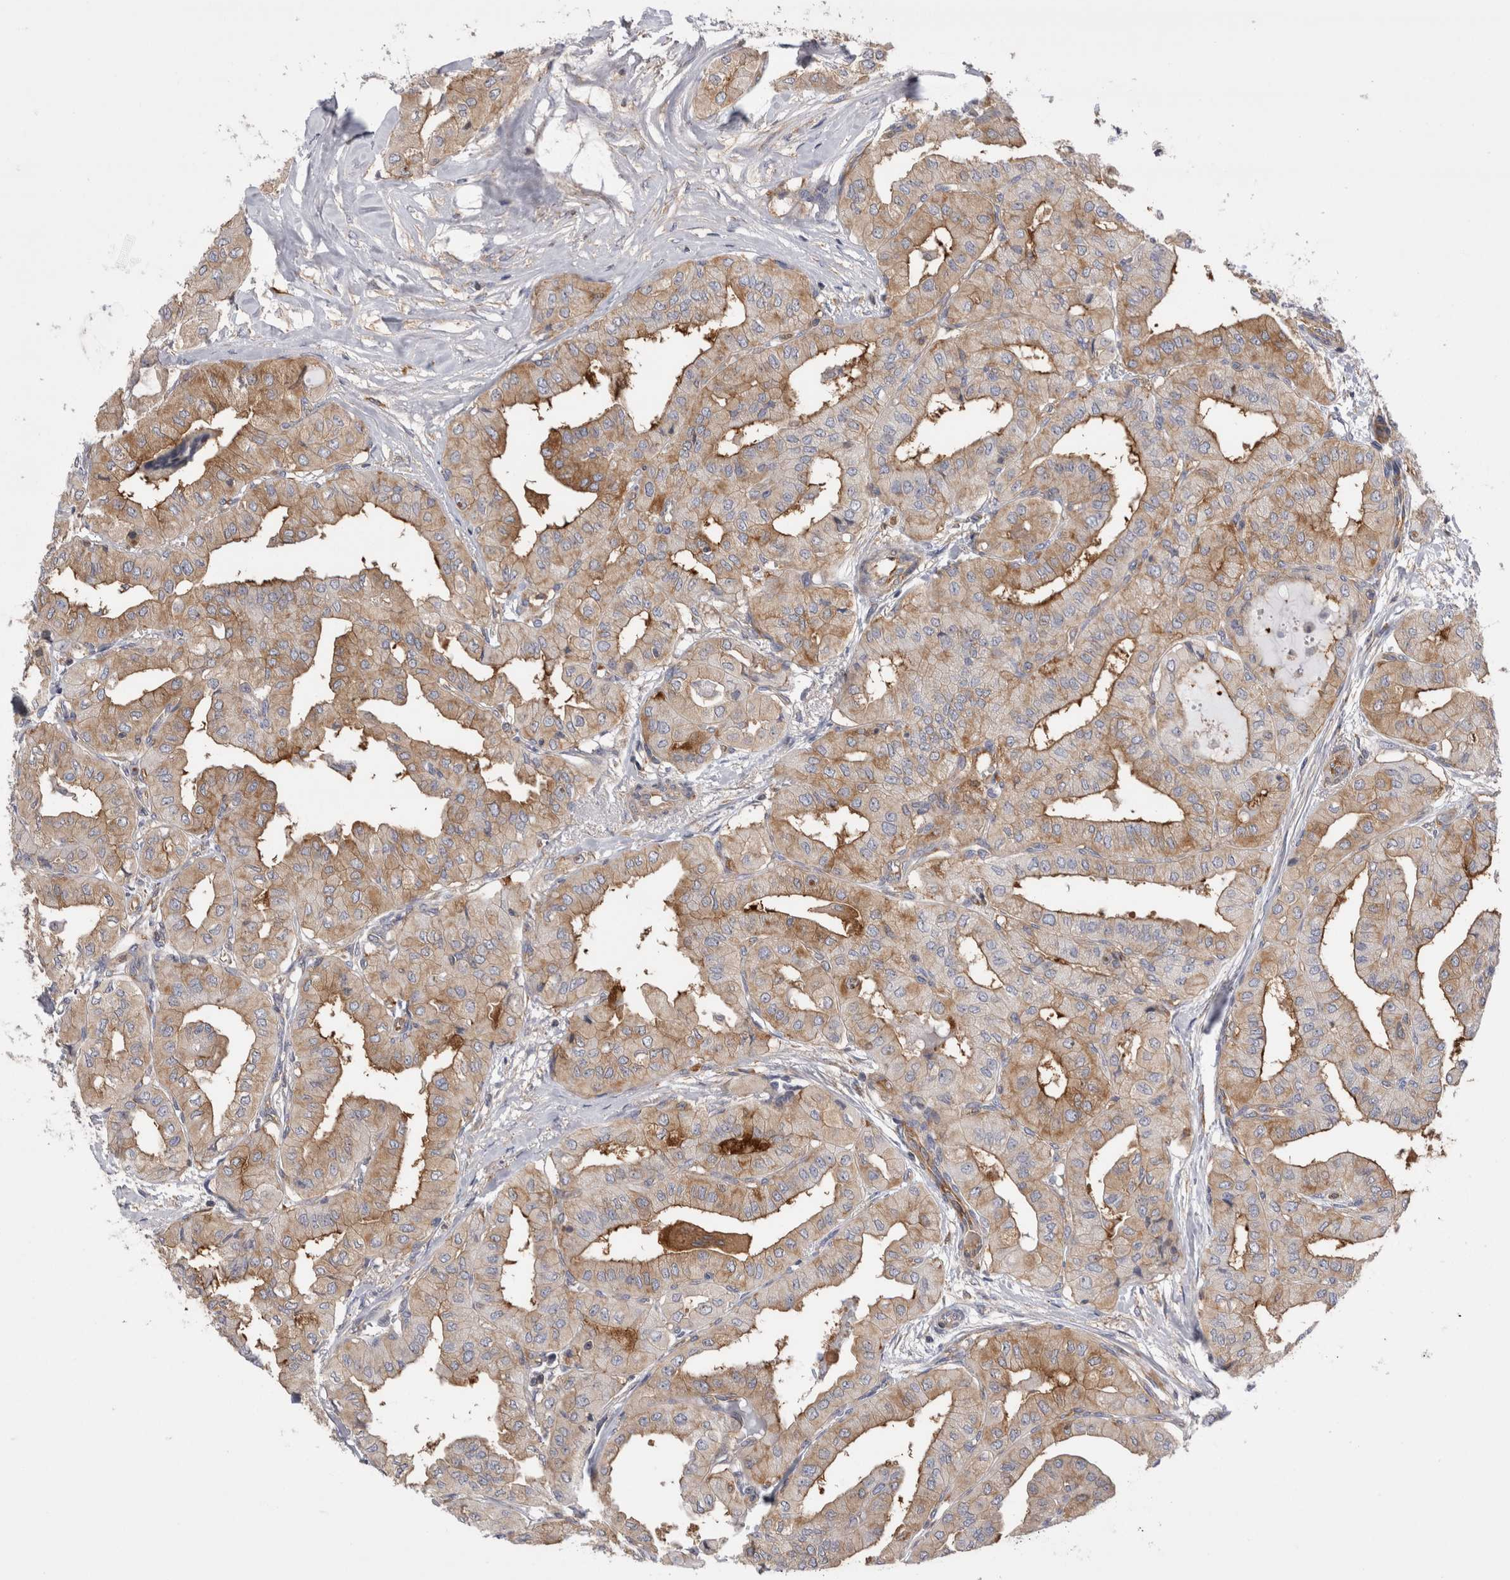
{"staining": {"intensity": "moderate", "quantity": ">75%", "location": "cytoplasmic/membranous"}, "tissue": "thyroid cancer", "cell_type": "Tumor cells", "image_type": "cancer", "snomed": [{"axis": "morphology", "description": "Papillary adenocarcinoma, NOS"}, {"axis": "topography", "description": "Thyroid gland"}], "caption": "A medium amount of moderate cytoplasmic/membranous positivity is seen in about >75% of tumor cells in thyroid papillary adenocarcinoma tissue.", "gene": "RAB11FIP1", "patient": {"sex": "female", "age": 59}}